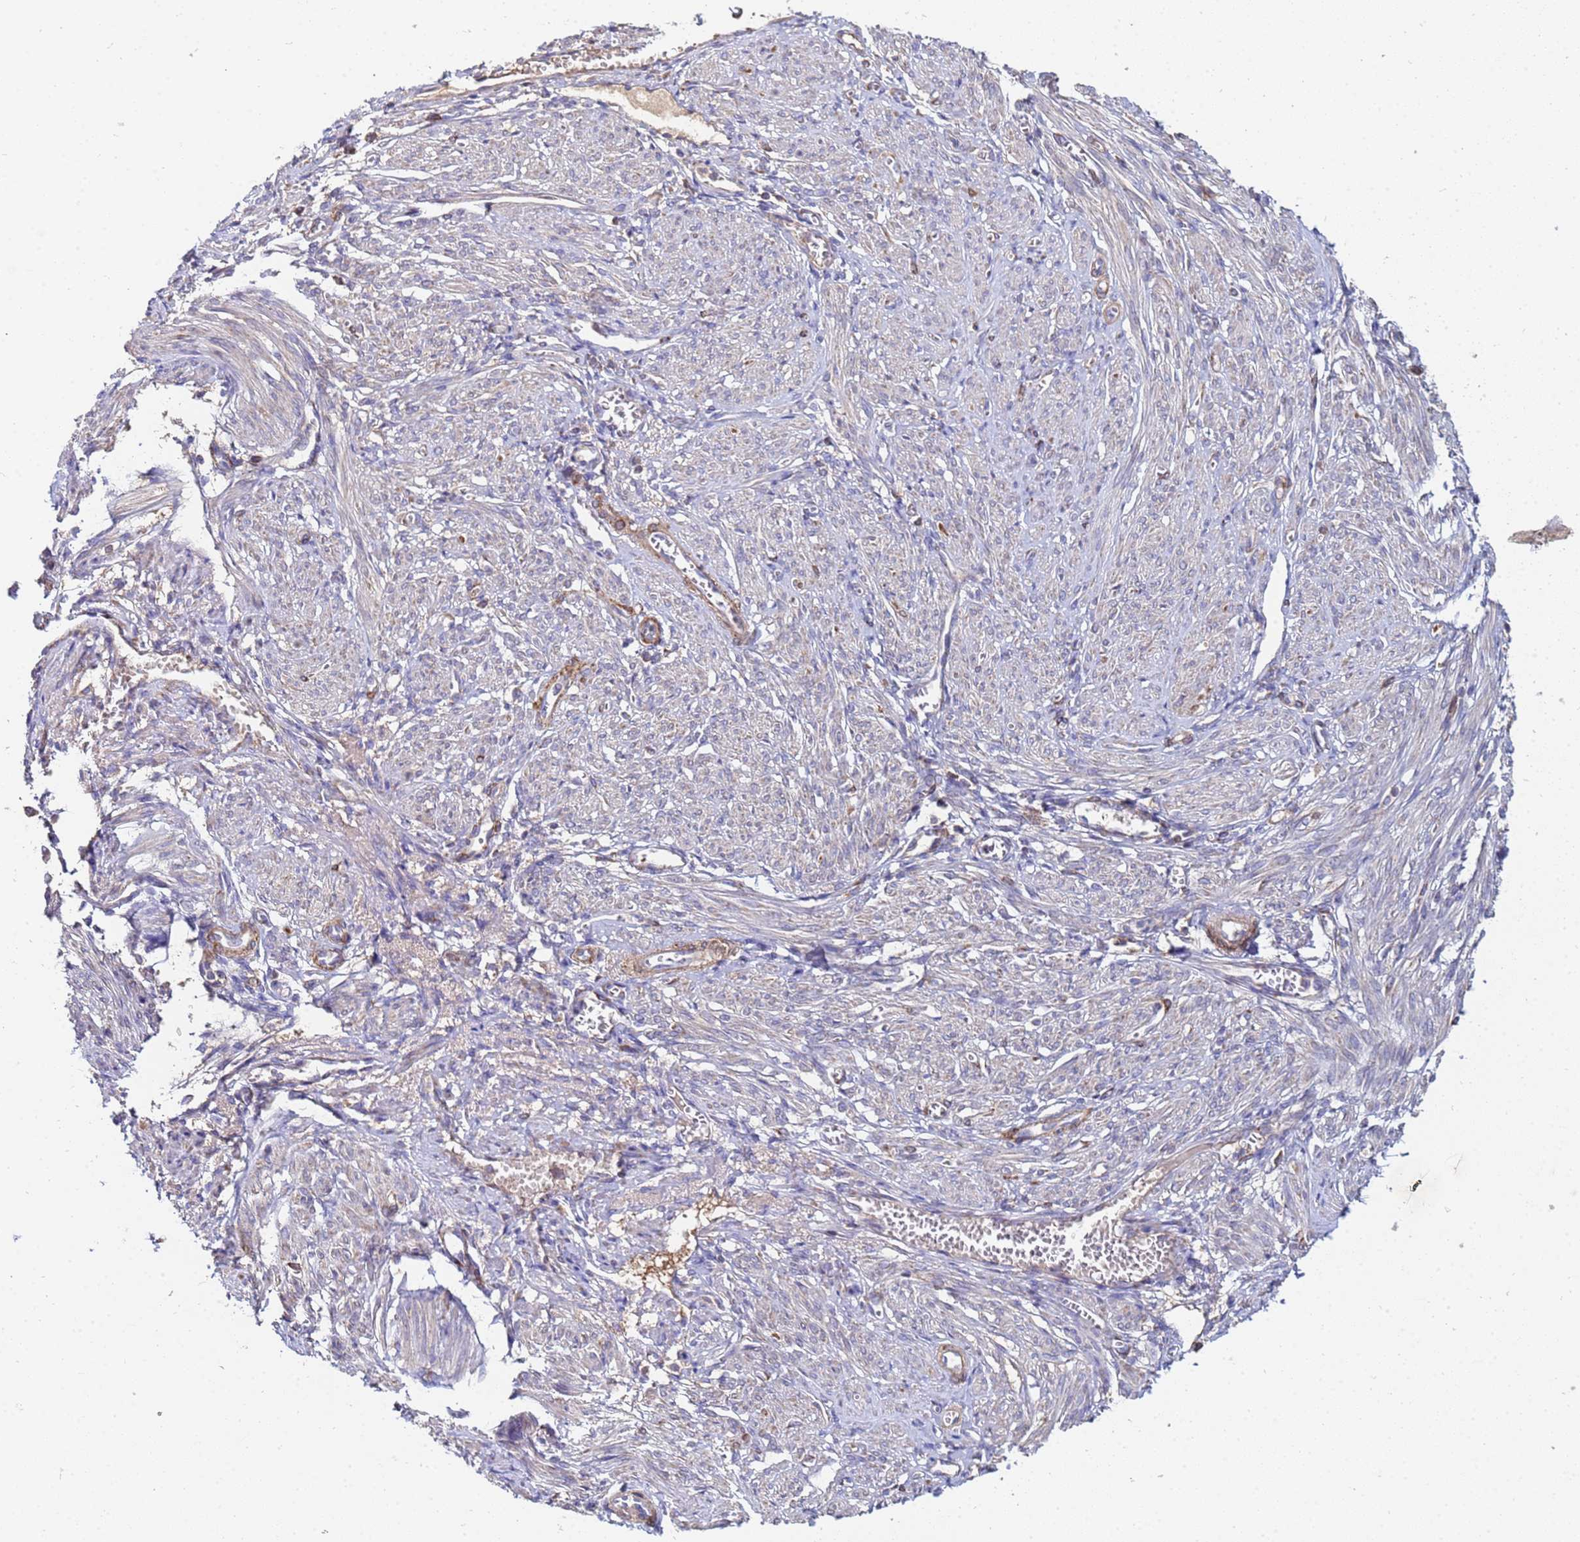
{"staining": {"intensity": "negative", "quantity": "none", "location": "none"}, "tissue": "smooth muscle", "cell_type": "Smooth muscle cells", "image_type": "normal", "snomed": [{"axis": "morphology", "description": "Normal tissue, NOS"}, {"axis": "topography", "description": "Smooth muscle"}], "caption": "Protein analysis of benign smooth muscle shows no significant expression in smooth muscle cells.", "gene": "C5orf34", "patient": {"sex": "female", "age": 39}}